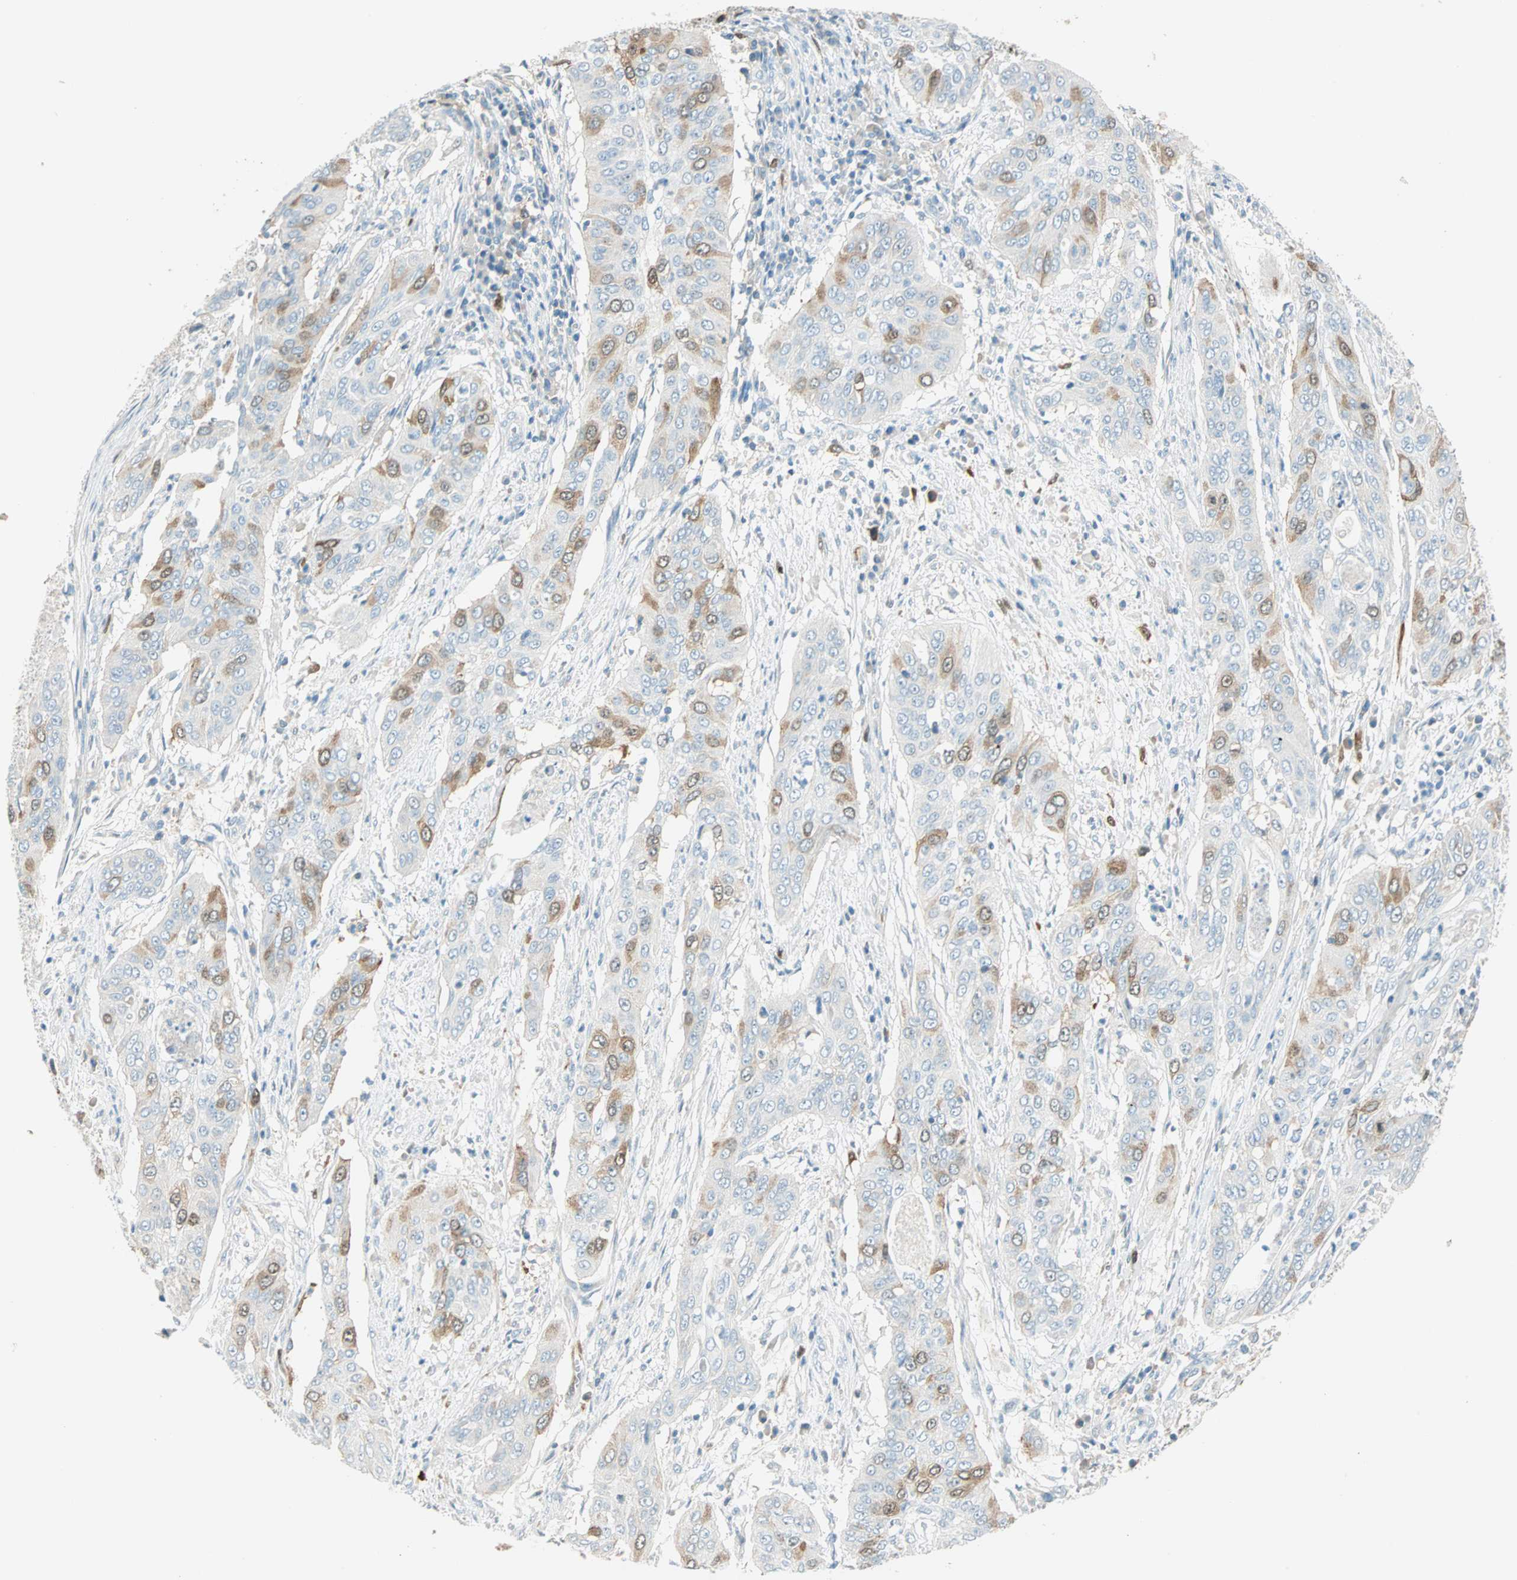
{"staining": {"intensity": "weak", "quantity": "<25%", "location": "cytoplasmic/membranous"}, "tissue": "cervical cancer", "cell_type": "Tumor cells", "image_type": "cancer", "snomed": [{"axis": "morphology", "description": "Squamous cell carcinoma, NOS"}, {"axis": "topography", "description": "Cervix"}], "caption": "Human cervical squamous cell carcinoma stained for a protein using IHC exhibits no expression in tumor cells.", "gene": "PTTG1", "patient": {"sex": "female", "age": 39}}